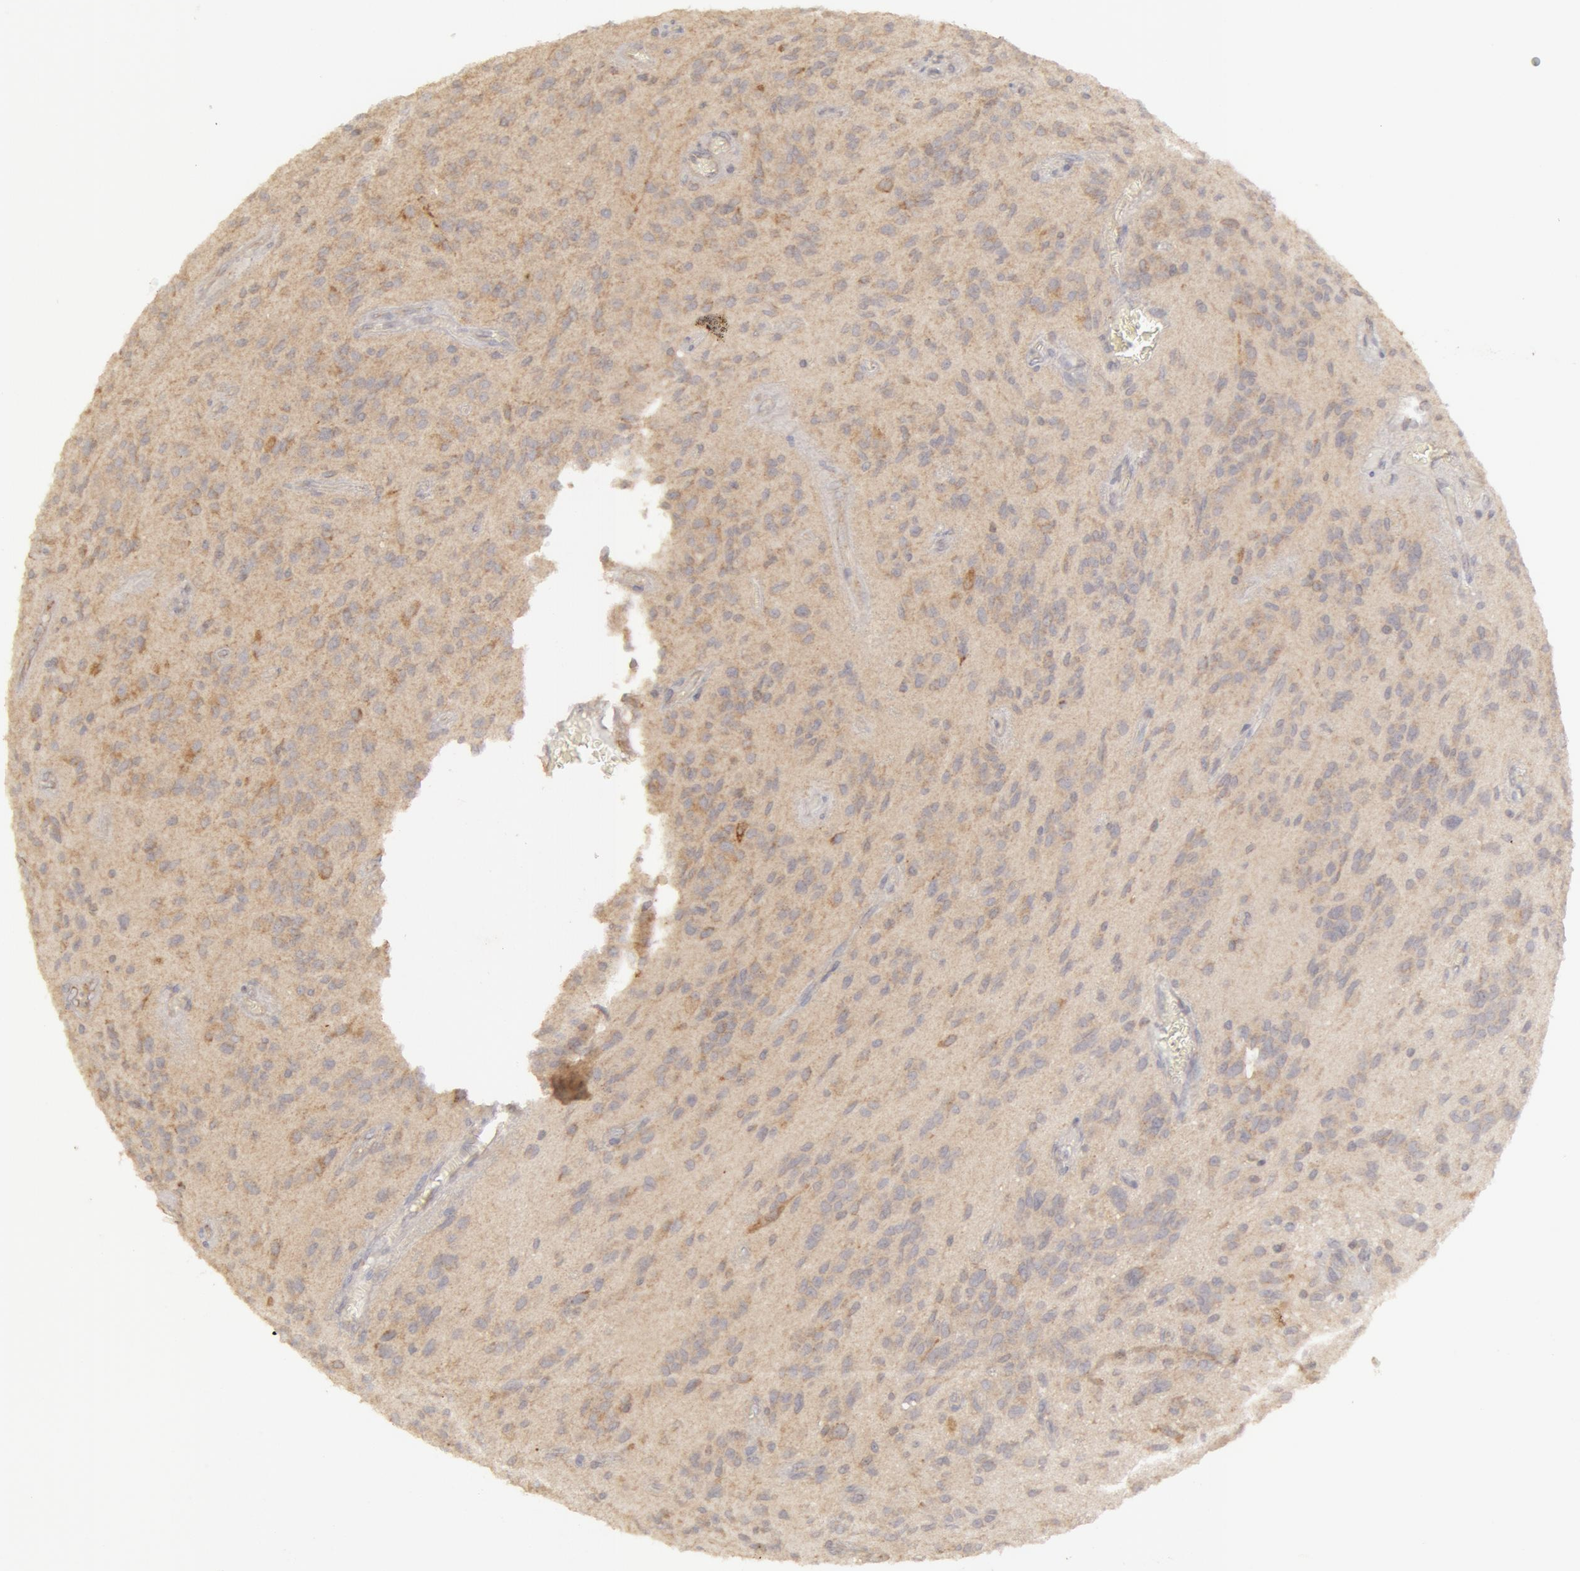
{"staining": {"intensity": "negative", "quantity": "none", "location": "none"}, "tissue": "glioma", "cell_type": "Tumor cells", "image_type": "cancer", "snomed": [{"axis": "morphology", "description": "Glioma, malignant, Low grade"}, {"axis": "topography", "description": "Brain"}], "caption": "Micrograph shows no protein staining in tumor cells of malignant glioma (low-grade) tissue. (Stains: DAB immunohistochemistry (IHC) with hematoxylin counter stain, Microscopy: brightfield microscopy at high magnification).", "gene": "ADPRH", "patient": {"sex": "female", "age": 15}}